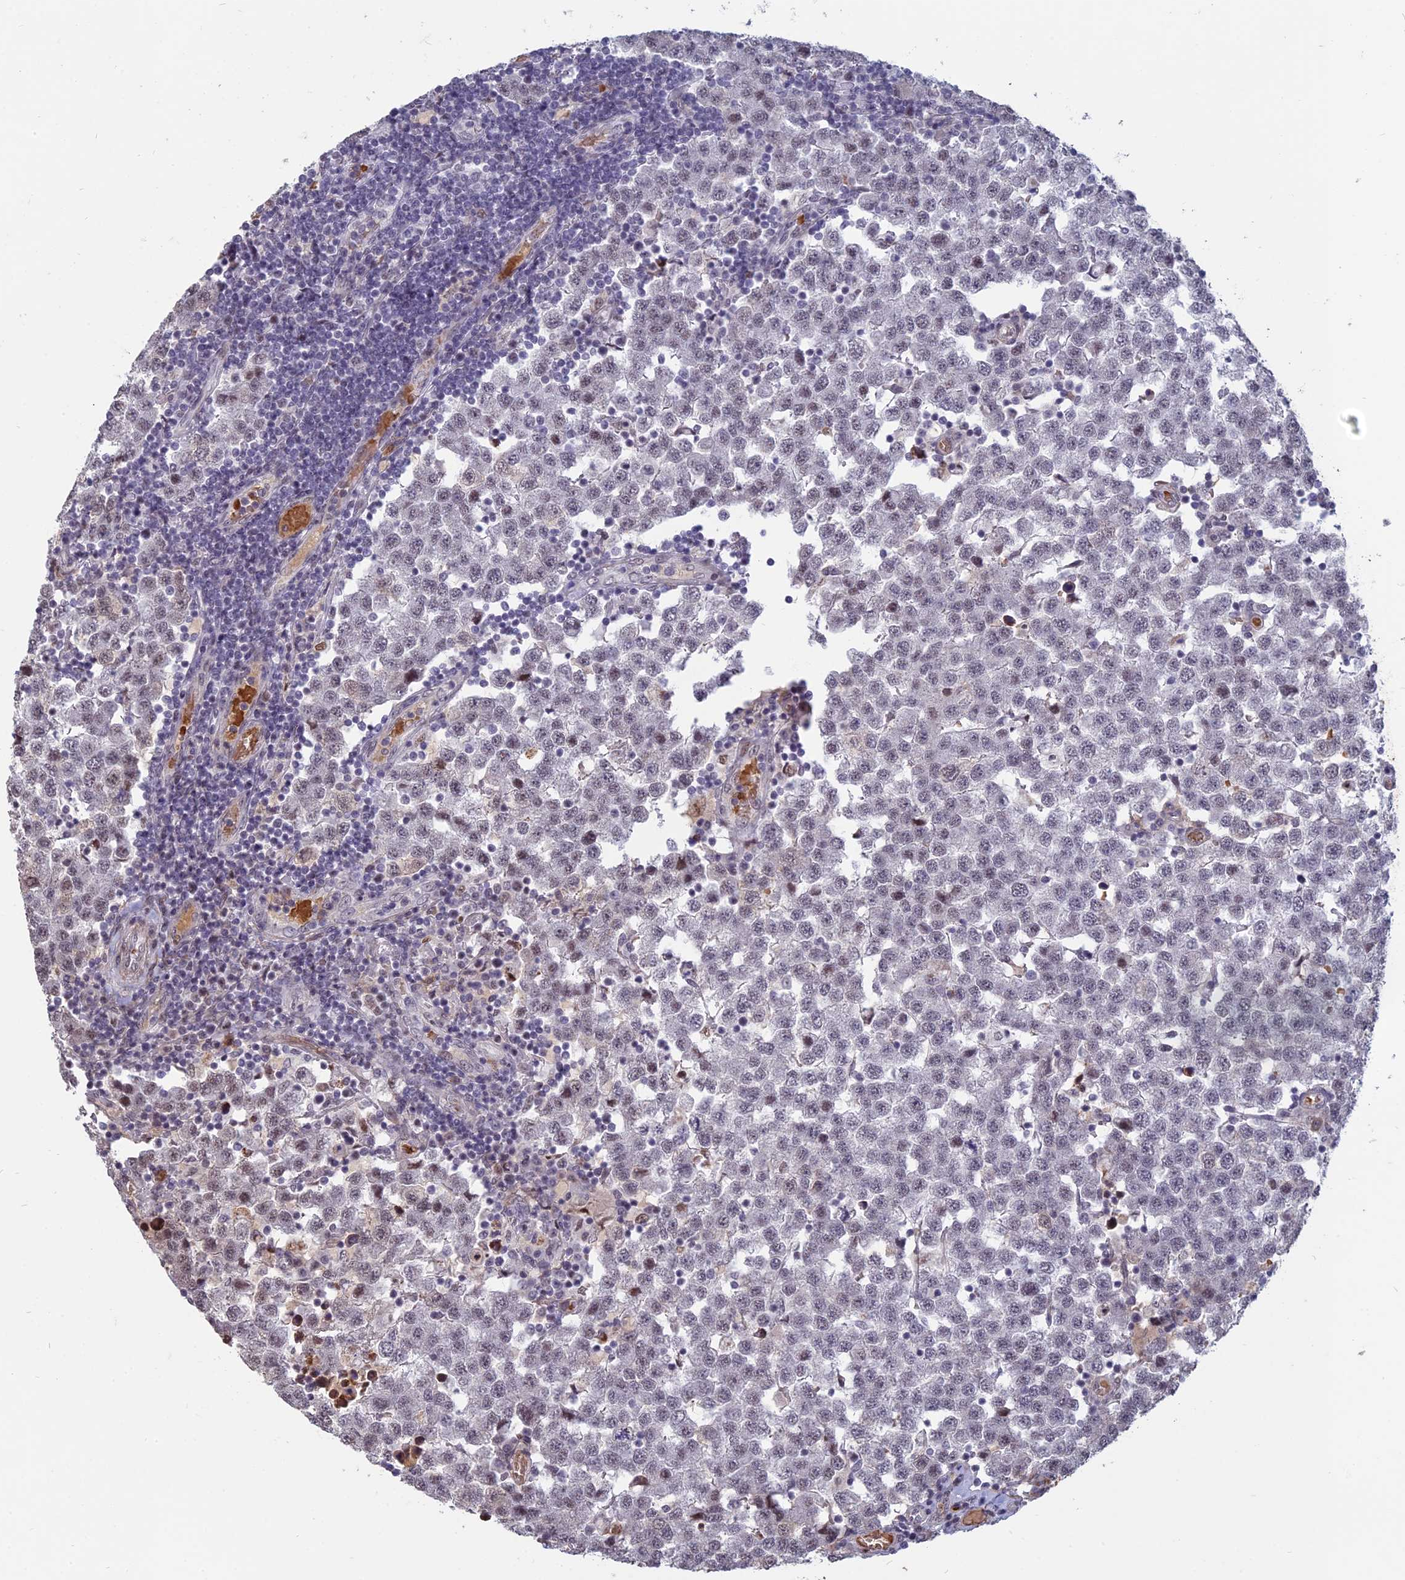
{"staining": {"intensity": "weak", "quantity": "25%-75%", "location": "nuclear"}, "tissue": "testis cancer", "cell_type": "Tumor cells", "image_type": "cancer", "snomed": [{"axis": "morphology", "description": "Seminoma, NOS"}, {"axis": "topography", "description": "Testis"}], "caption": "Tumor cells exhibit low levels of weak nuclear positivity in about 25%-75% of cells in human testis seminoma.", "gene": "MFAP1", "patient": {"sex": "male", "age": 34}}